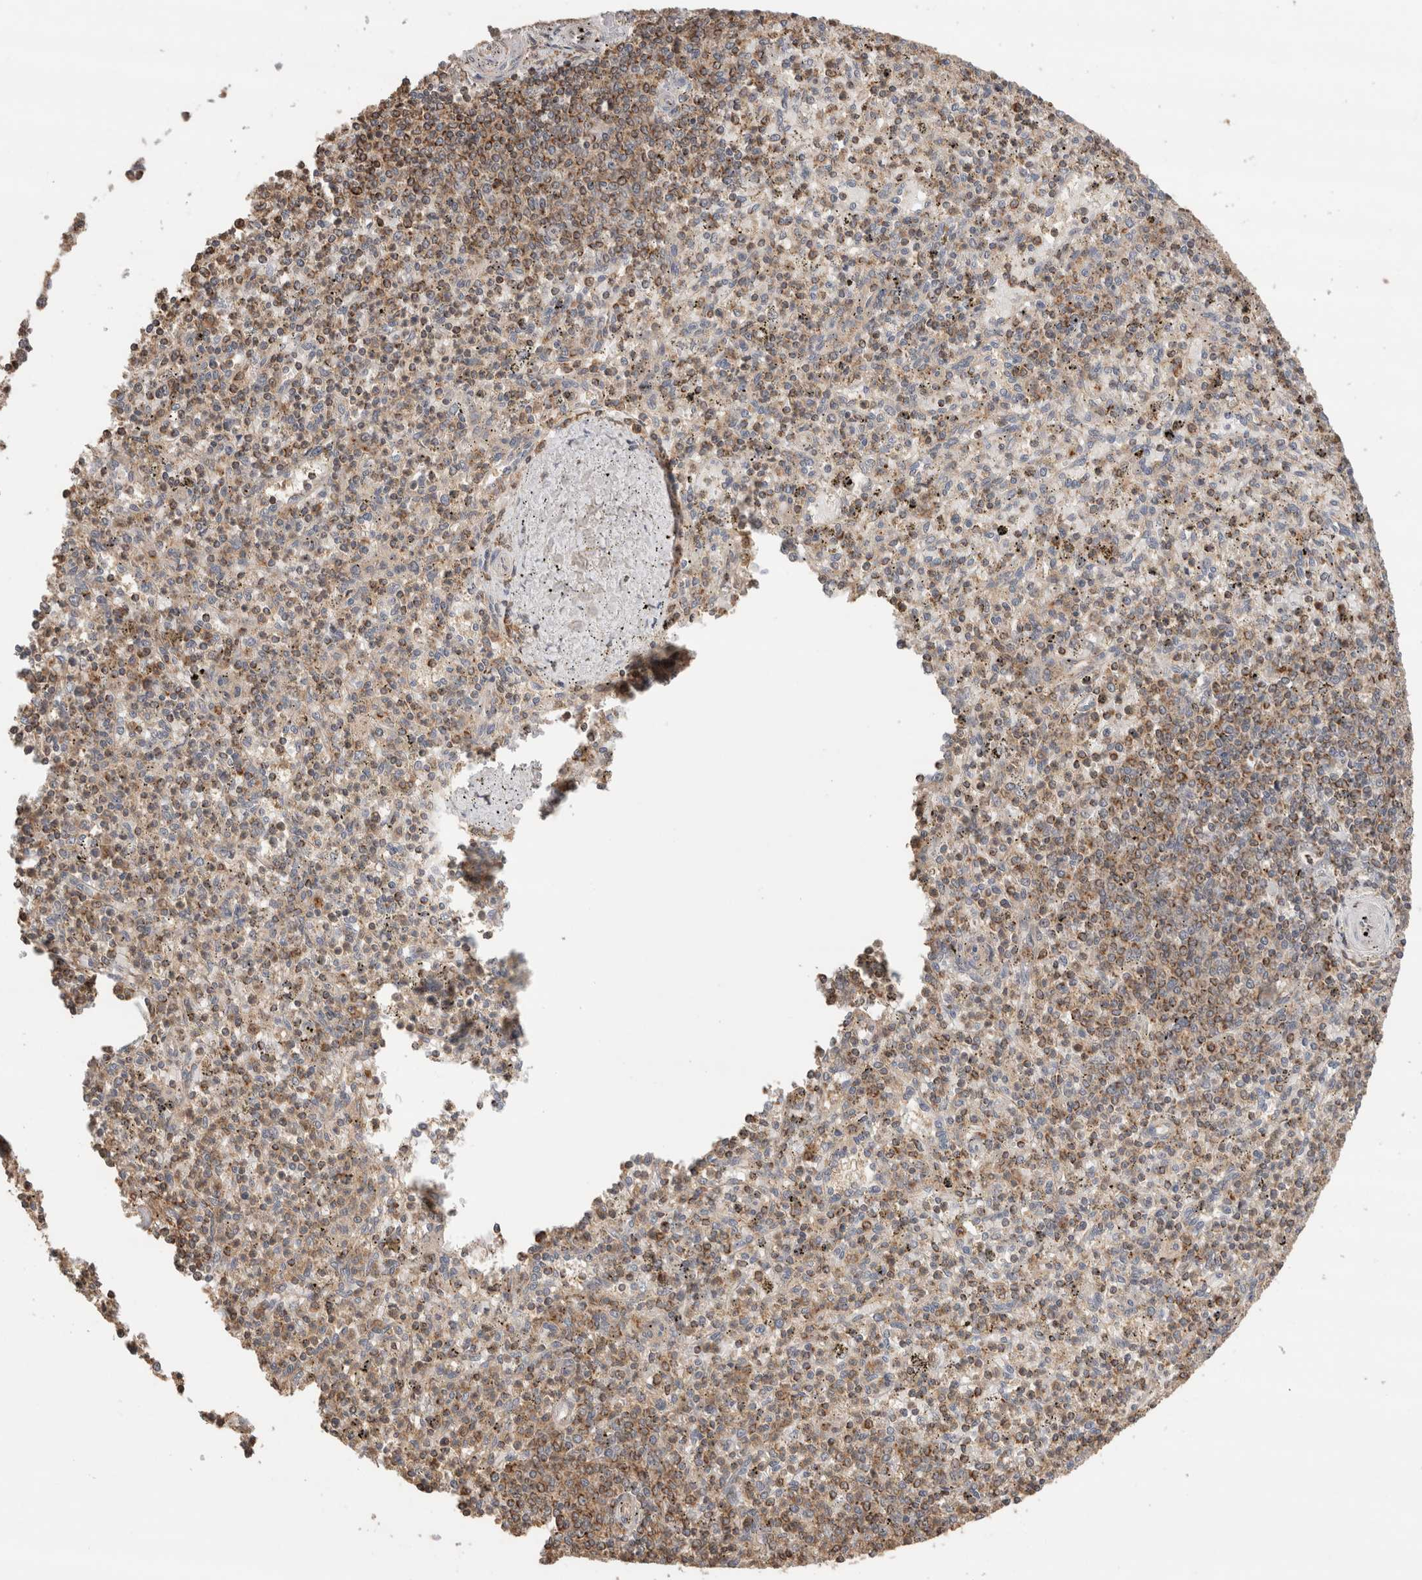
{"staining": {"intensity": "moderate", "quantity": "25%-75%", "location": "cytoplasmic/membranous"}, "tissue": "spleen", "cell_type": "Cells in red pulp", "image_type": "normal", "snomed": [{"axis": "morphology", "description": "Normal tissue, NOS"}, {"axis": "topography", "description": "Spleen"}], "caption": "About 25%-75% of cells in red pulp in unremarkable spleen display moderate cytoplasmic/membranous protein positivity as visualized by brown immunohistochemical staining.", "gene": "IMMP2L", "patient": {"sex": "male", "age": 72}}